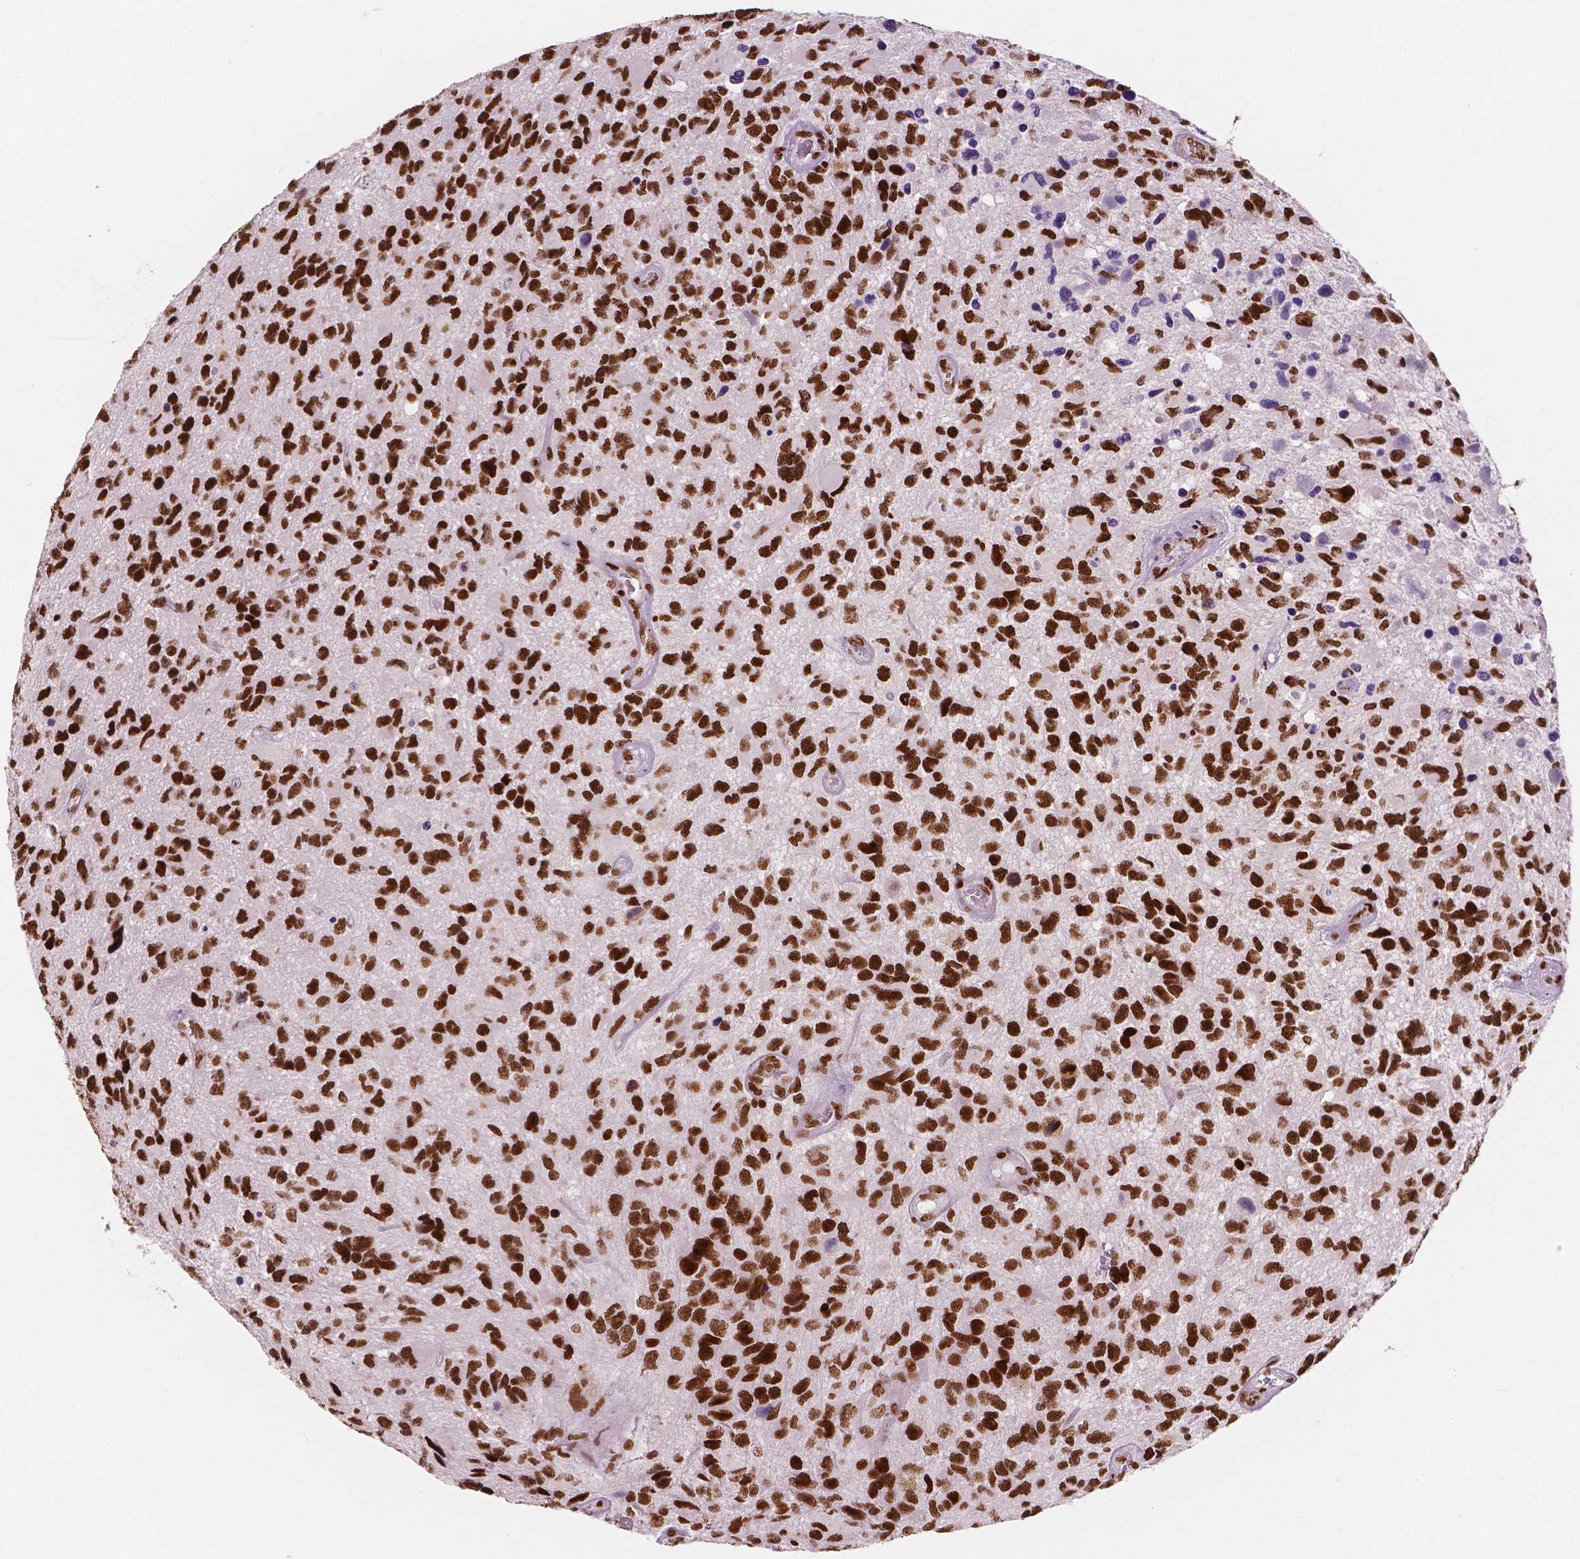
{"staining": {"intensity": "strong", "quantity": ">75%", "location": "nuclear"}, "tissue": "glioma", "cell_type": "Tumor cells", "image_type": "cancer", "snomed": [{"axis": "morphology", "description": "Glioma, malignant, NOS"}, {"axis": "morphology", "description": "Glioma, malignant, High grade"}, {"axis": "topography", "description": "Brain"}], "caption": "A histopathology image of glioma stained for a protein demonstrates strong nuclear brown staining in tumor cells.", "gene": "BRD4", "patient": {"sex": "female", "age": 71}}